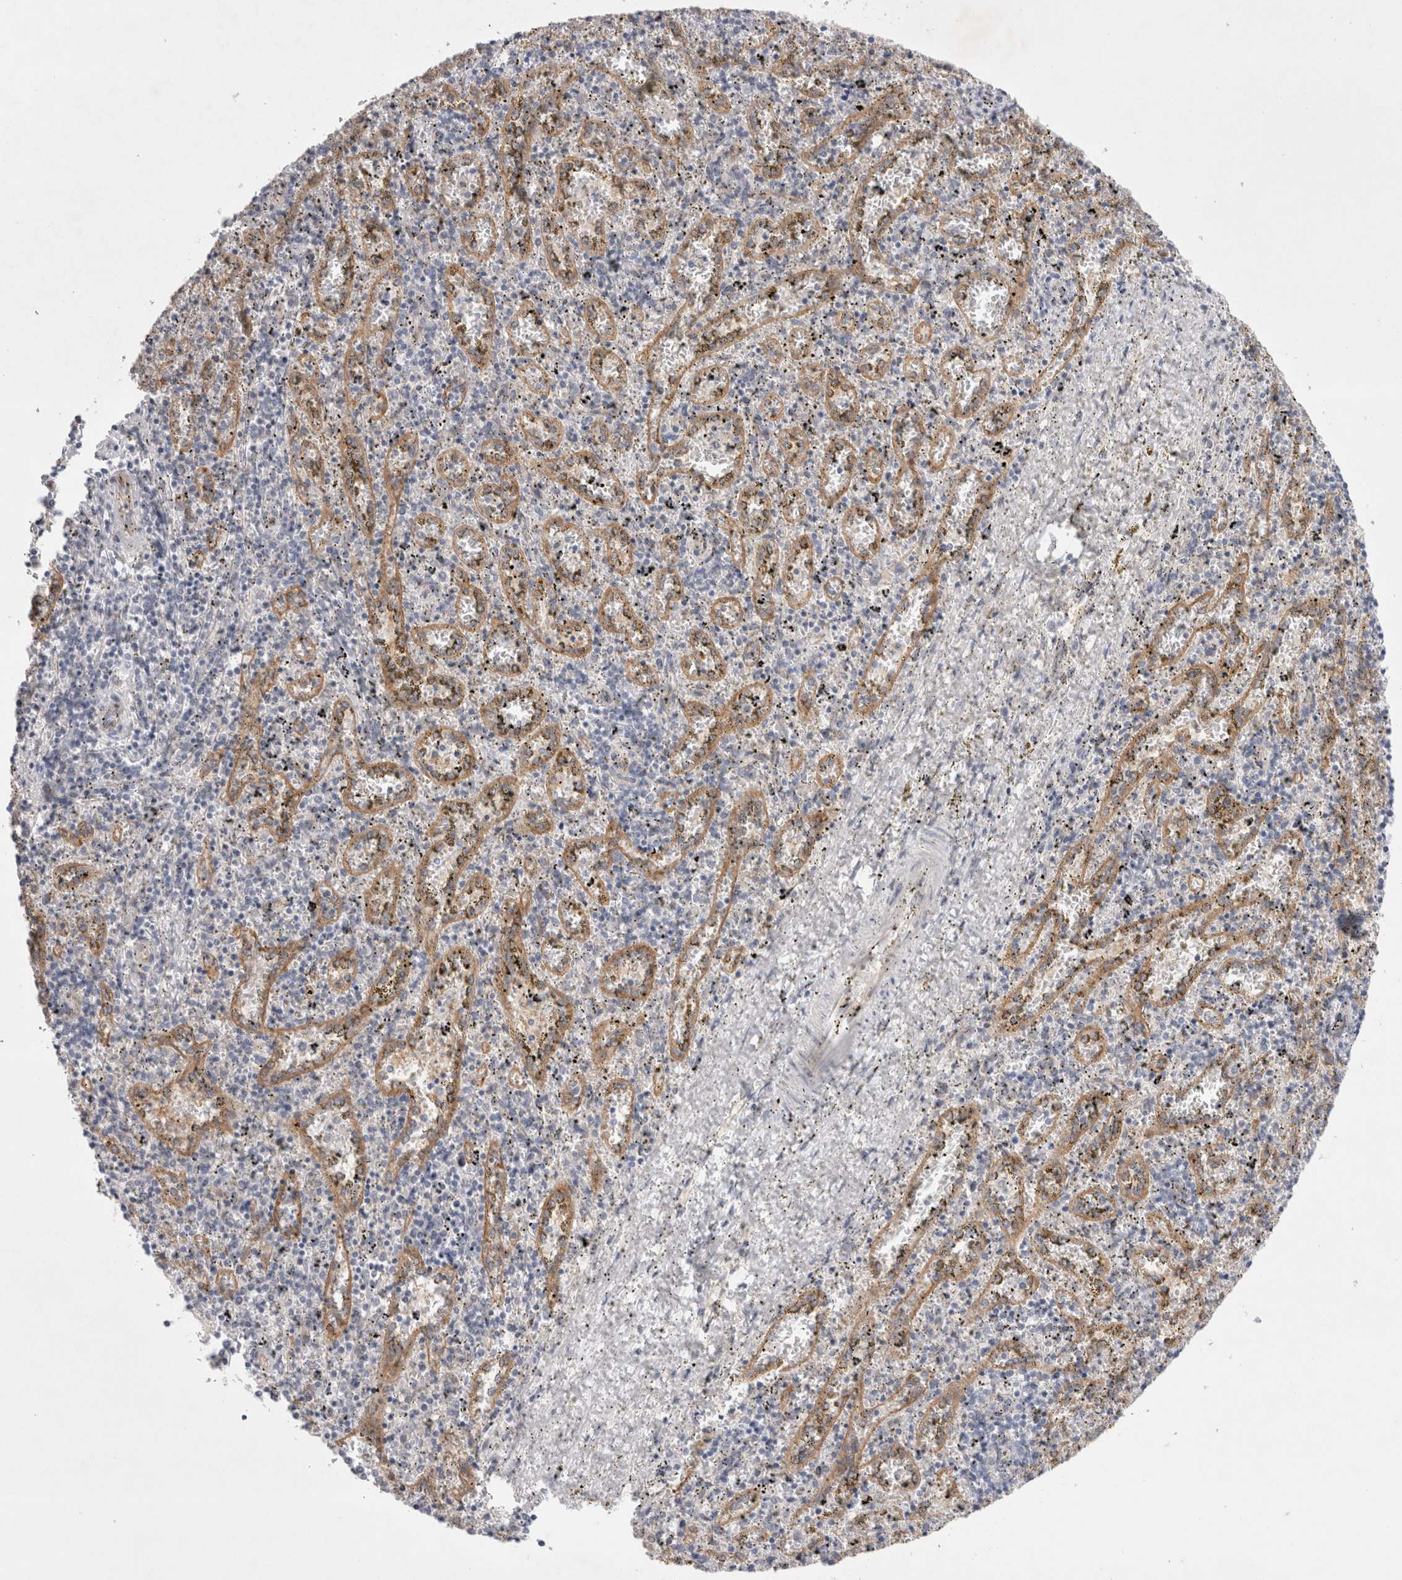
{"staining": {"intensity": "negative", "quantity": "none", "location": "none"}, "tissue": "spleen", "cell_type": "Cells in red pulp", "image_type": "normal", "snomed": [{"axis": "morphology", "description": "Normal tissue, NOS"}, {"axis": "topography", "description": "Spleen"}], "caption": "Spleen stained for a protein using IHC demonstrates no positivity cells in red pulp.", "gene": "WIPF2", "patient": {"sex": "male", "age": 11}}